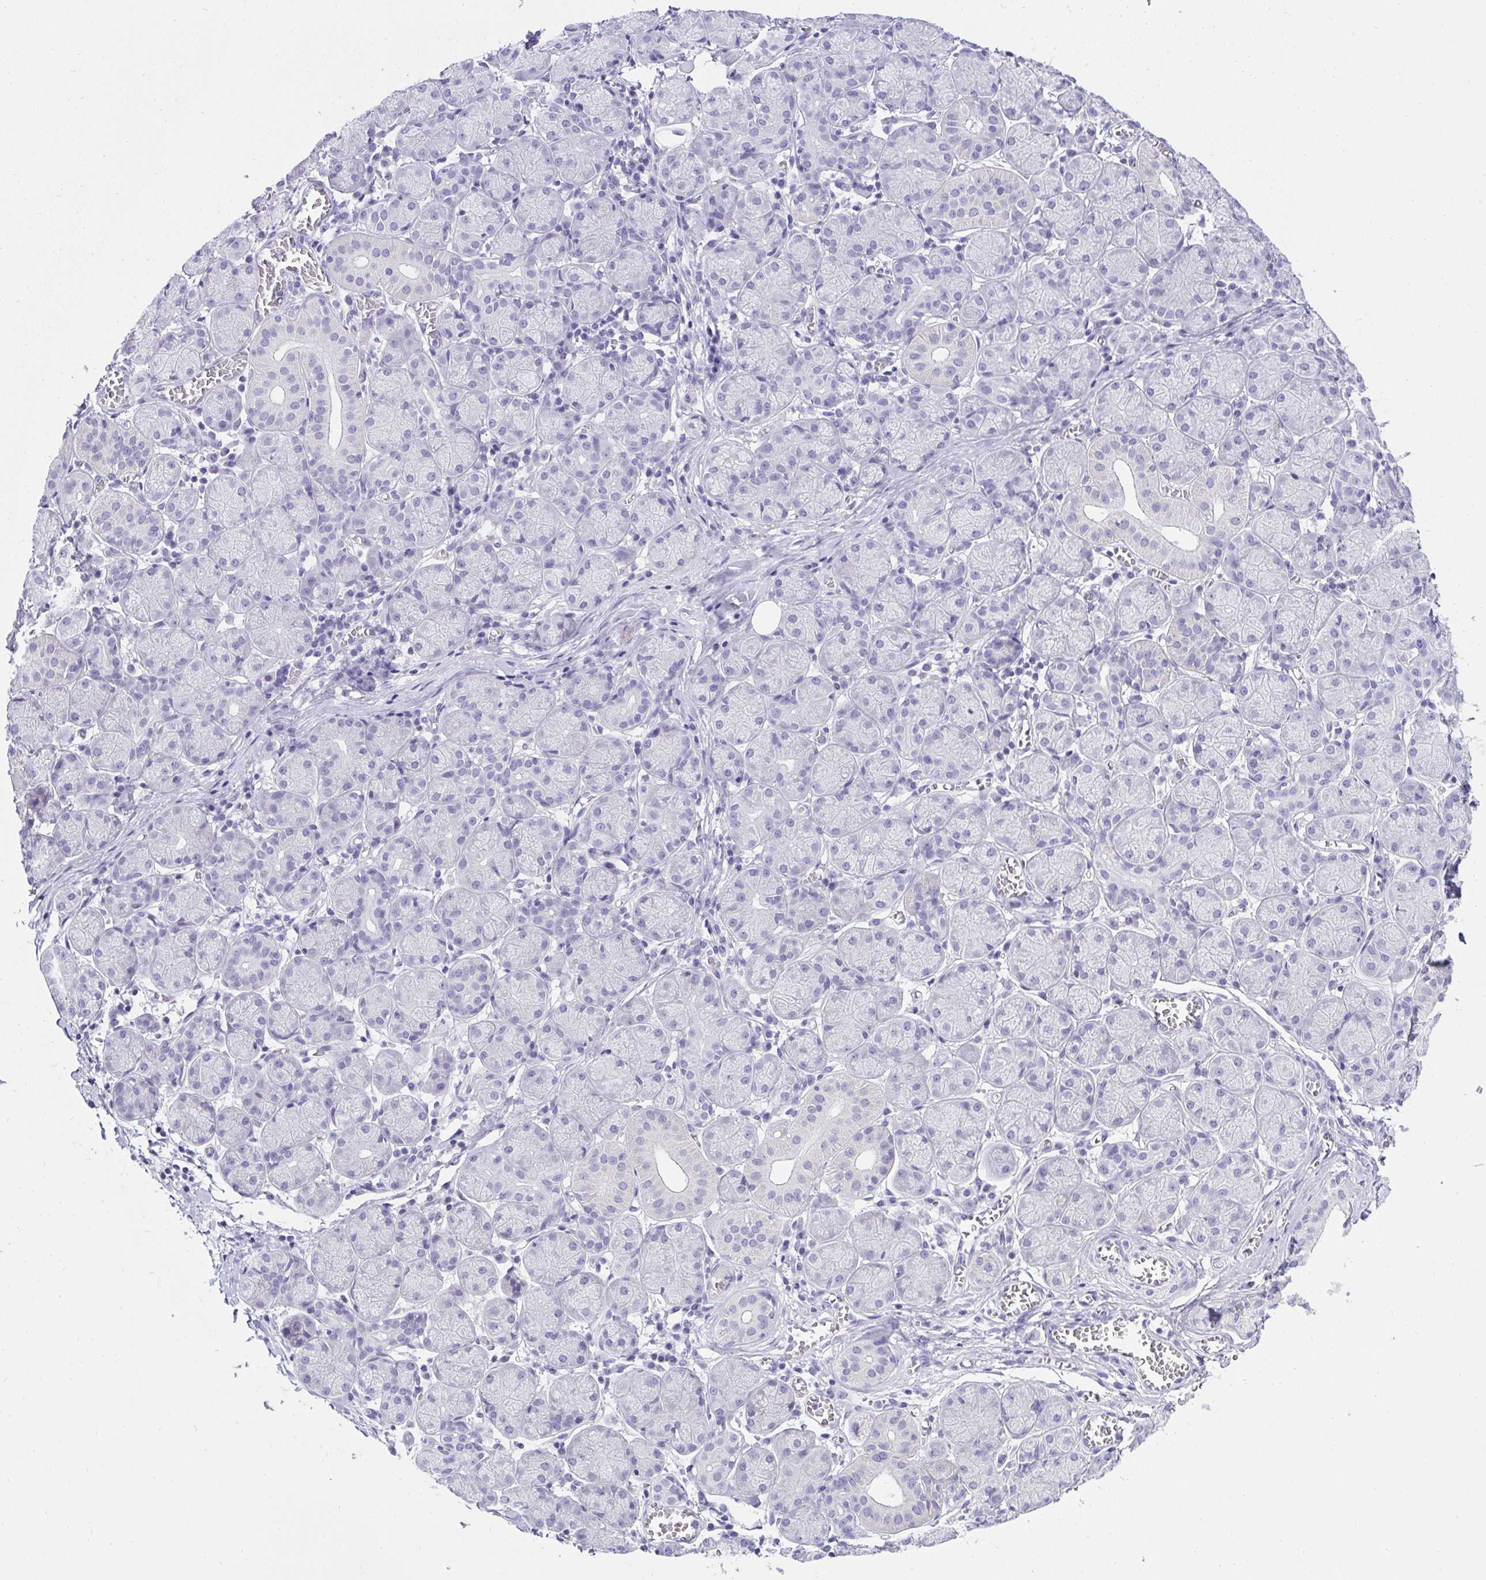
{"staining": {"intensity": "negative", "quantity": "none", "location": "none"}, "tissue": "salivary gland", "cell_type": "Glandular cells", "image_type": "normal", "snomed": [{"axis": "morphology", "description": "Normal tissue, NOS"}, {"axis": "topography", "description": "Salivary gland"}], "caption": "IHC photomicrograph of benign salivary gland: salivary gland stained with DAB (3,3'-diaminobenzidine) demonstrates no significant protein staining in glandular cells.", "gene": "RNF183", "patient": {"sex": "female", "age": 24}}